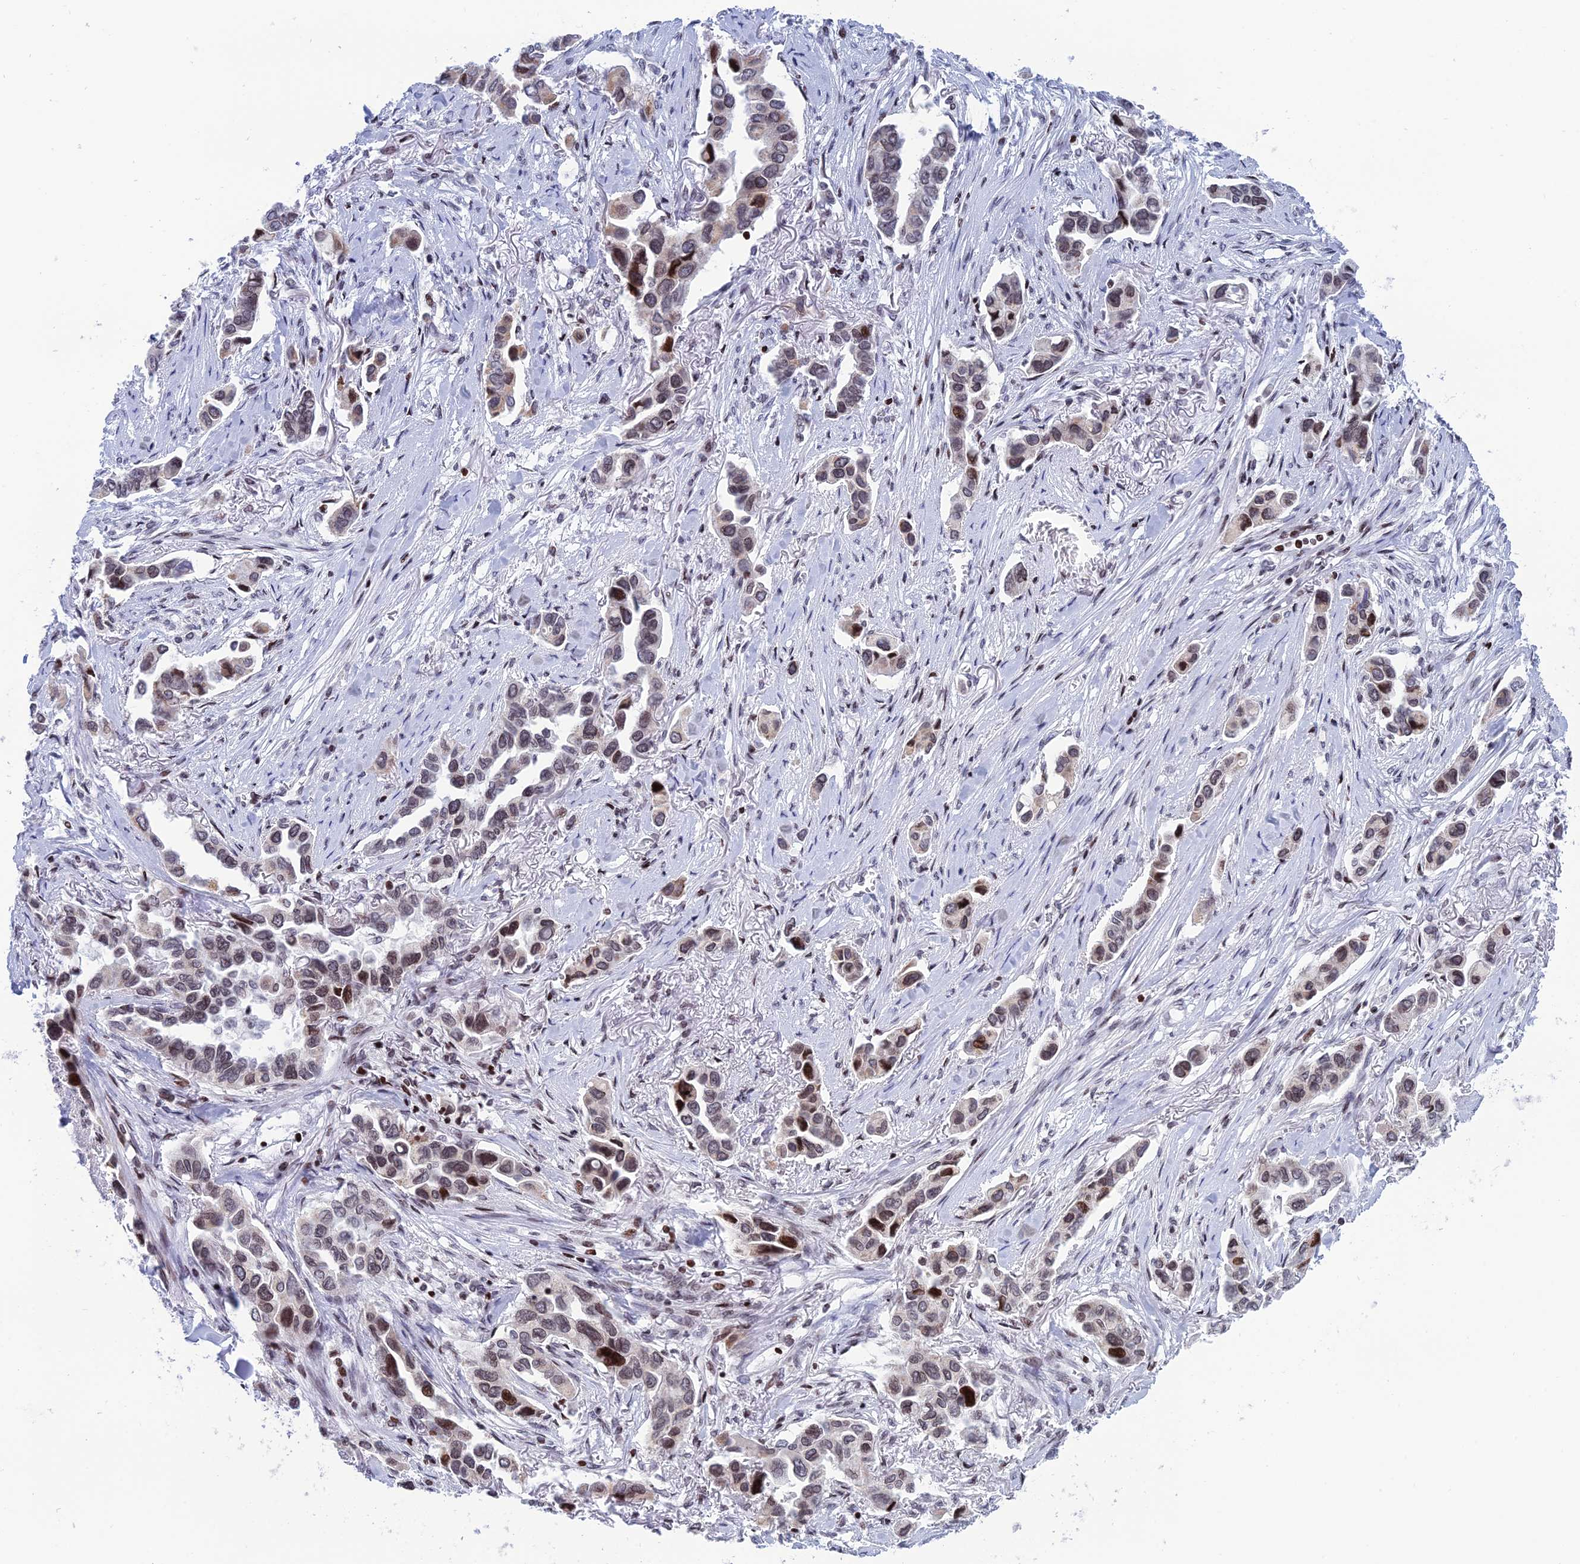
{"staining": {"intensity": "moderate", "quantity": "<25%", "location": "cytoplasmic/membranous,nuclear"}, "tissue": "lung cancer", "cell_type": "Tumor cells", "image_type": "cancer", "snomed": [{"axis": "morphology", "description": "Adenocarcinoma, NOS"}, {"axis": "topography", "description": "Lung"}], "caption": "Tumor cells exhibit moderate cytoplasmic/membranous and nuclear expression in approximately <25% of cells in lung cancer.", "gene": "AFF3", "patient": {"sex": "female", "age": 76}}